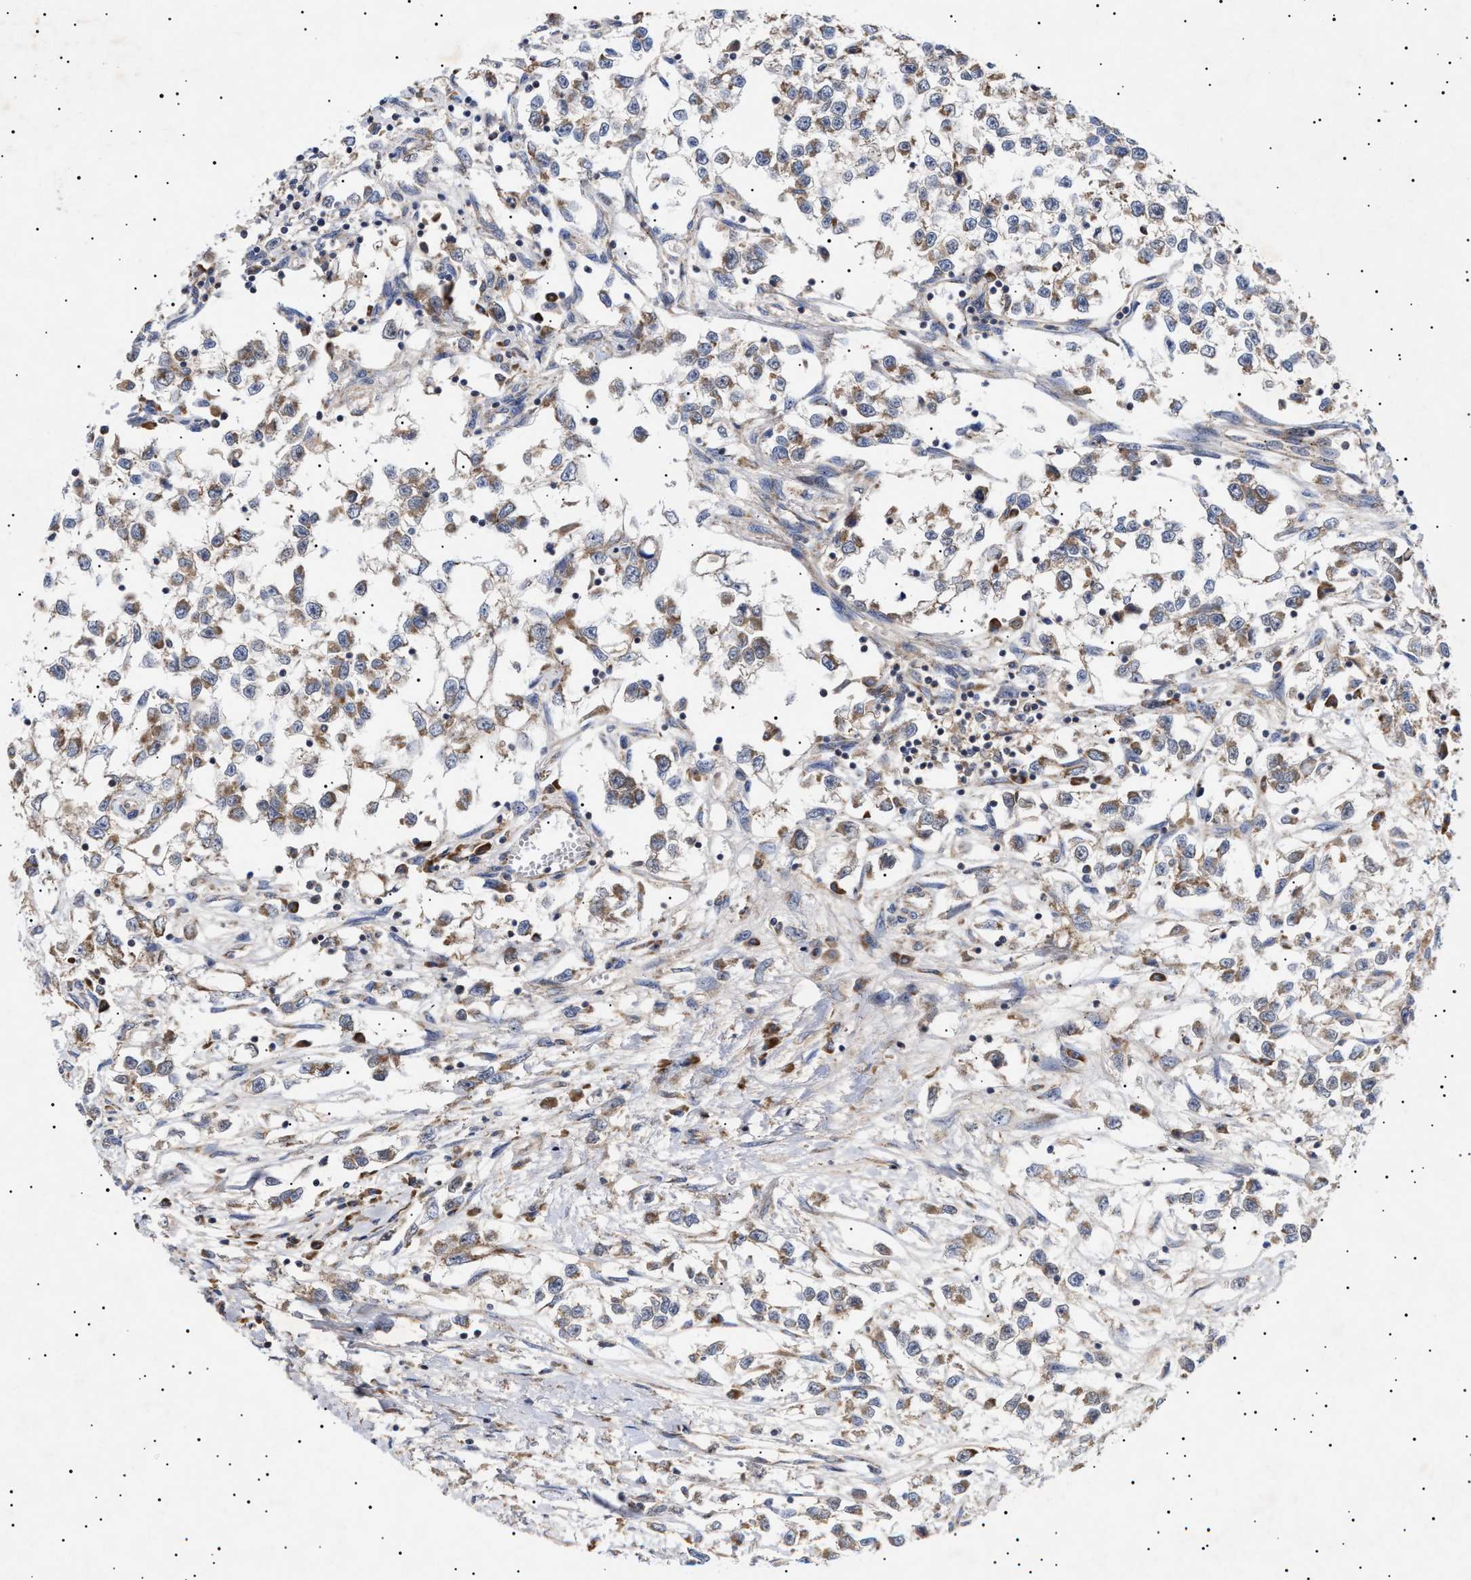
{"staining": {"intensity": "moderate", "quantity": "25%-75%", "location": "cytoplasmic/membranous"}, "tissue": "testis cancer", "cell_type": "Tumor cells", "image_type": "cancer", "snomed": [{"axis": "morphology", "description": "Seminoma, NOS"}, {"axis": "morphology", "description": "Carcinoma, Embryonal, NOS"}, {"axis": "topography", "description": "Testis"}], "caption": "This micrograph demonstrates immunohistochemistry (IHC) staining of testis cancer, with medium moderate cytoplasmic/membranous expression in about 25%-75% of tumor cells.", "gene": "MRPL10", "patient": {"sex": "male", "age": 51}}